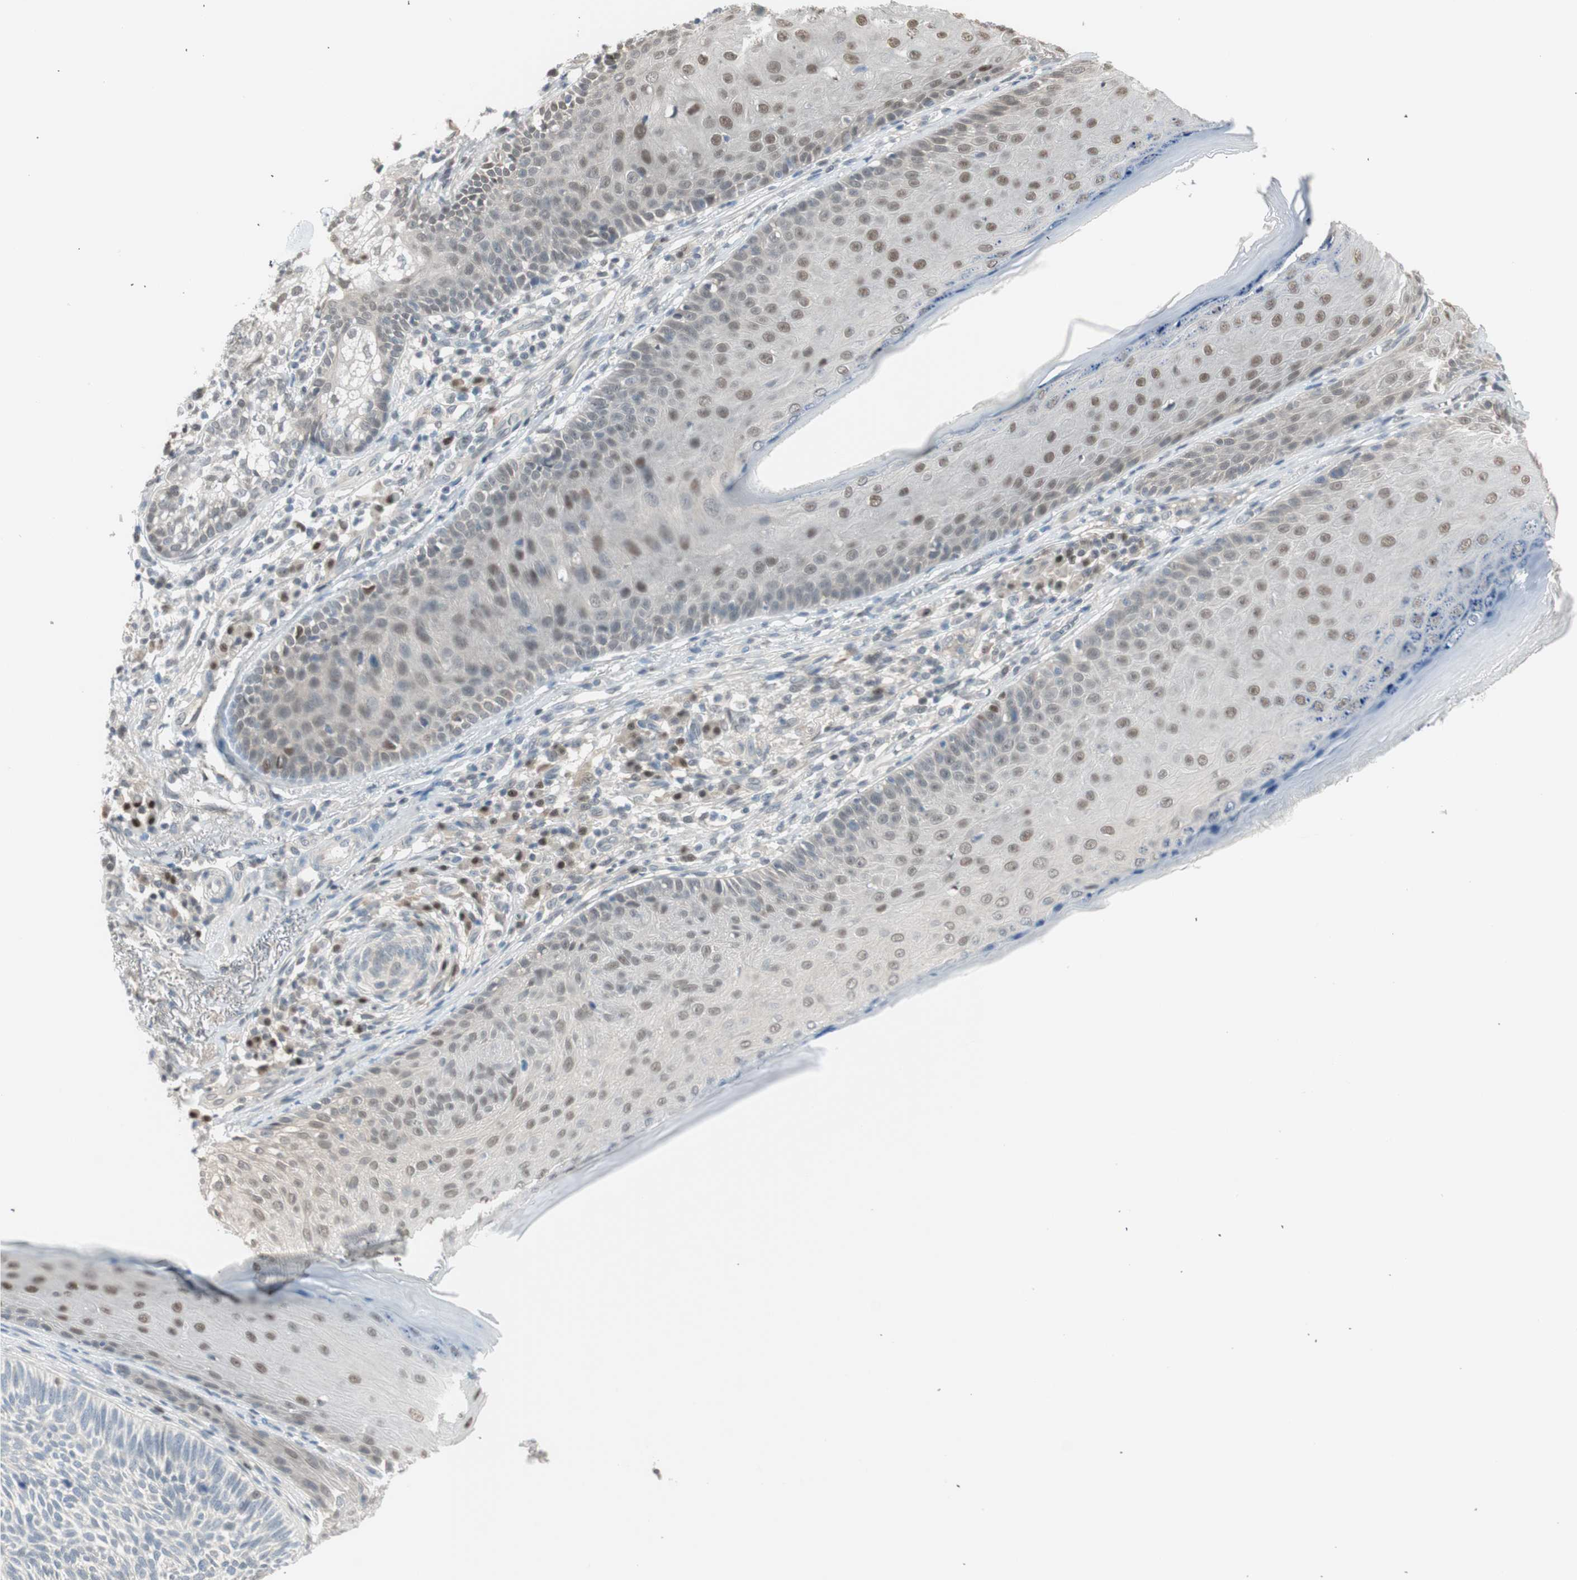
{"staining": {"intensity": "weak", "quantity": "<25%", "location": "nuclear"}, "tissue": "skin cancer", "cell_type": "Tumor cells", "image_type": "cancer", "snomed": [{"axis": "morphology", "description": "Normal tissue, NOS"}, {"axis": "morphology", "description": "Basal cell carcinoma"}, {"axis": "topography", "description": "Skin"}], "caption": "High power microscopy histopathology image of an immunohistochemistry (IHC) image of basal cell carcinoma (skin), revealing no significant staining in tumor cells. (DAB (3,3'-diaminobenzidine) IHC, high magnification).", "gene": "LONP2", "patient": {"sex": "male", "age": 52}}